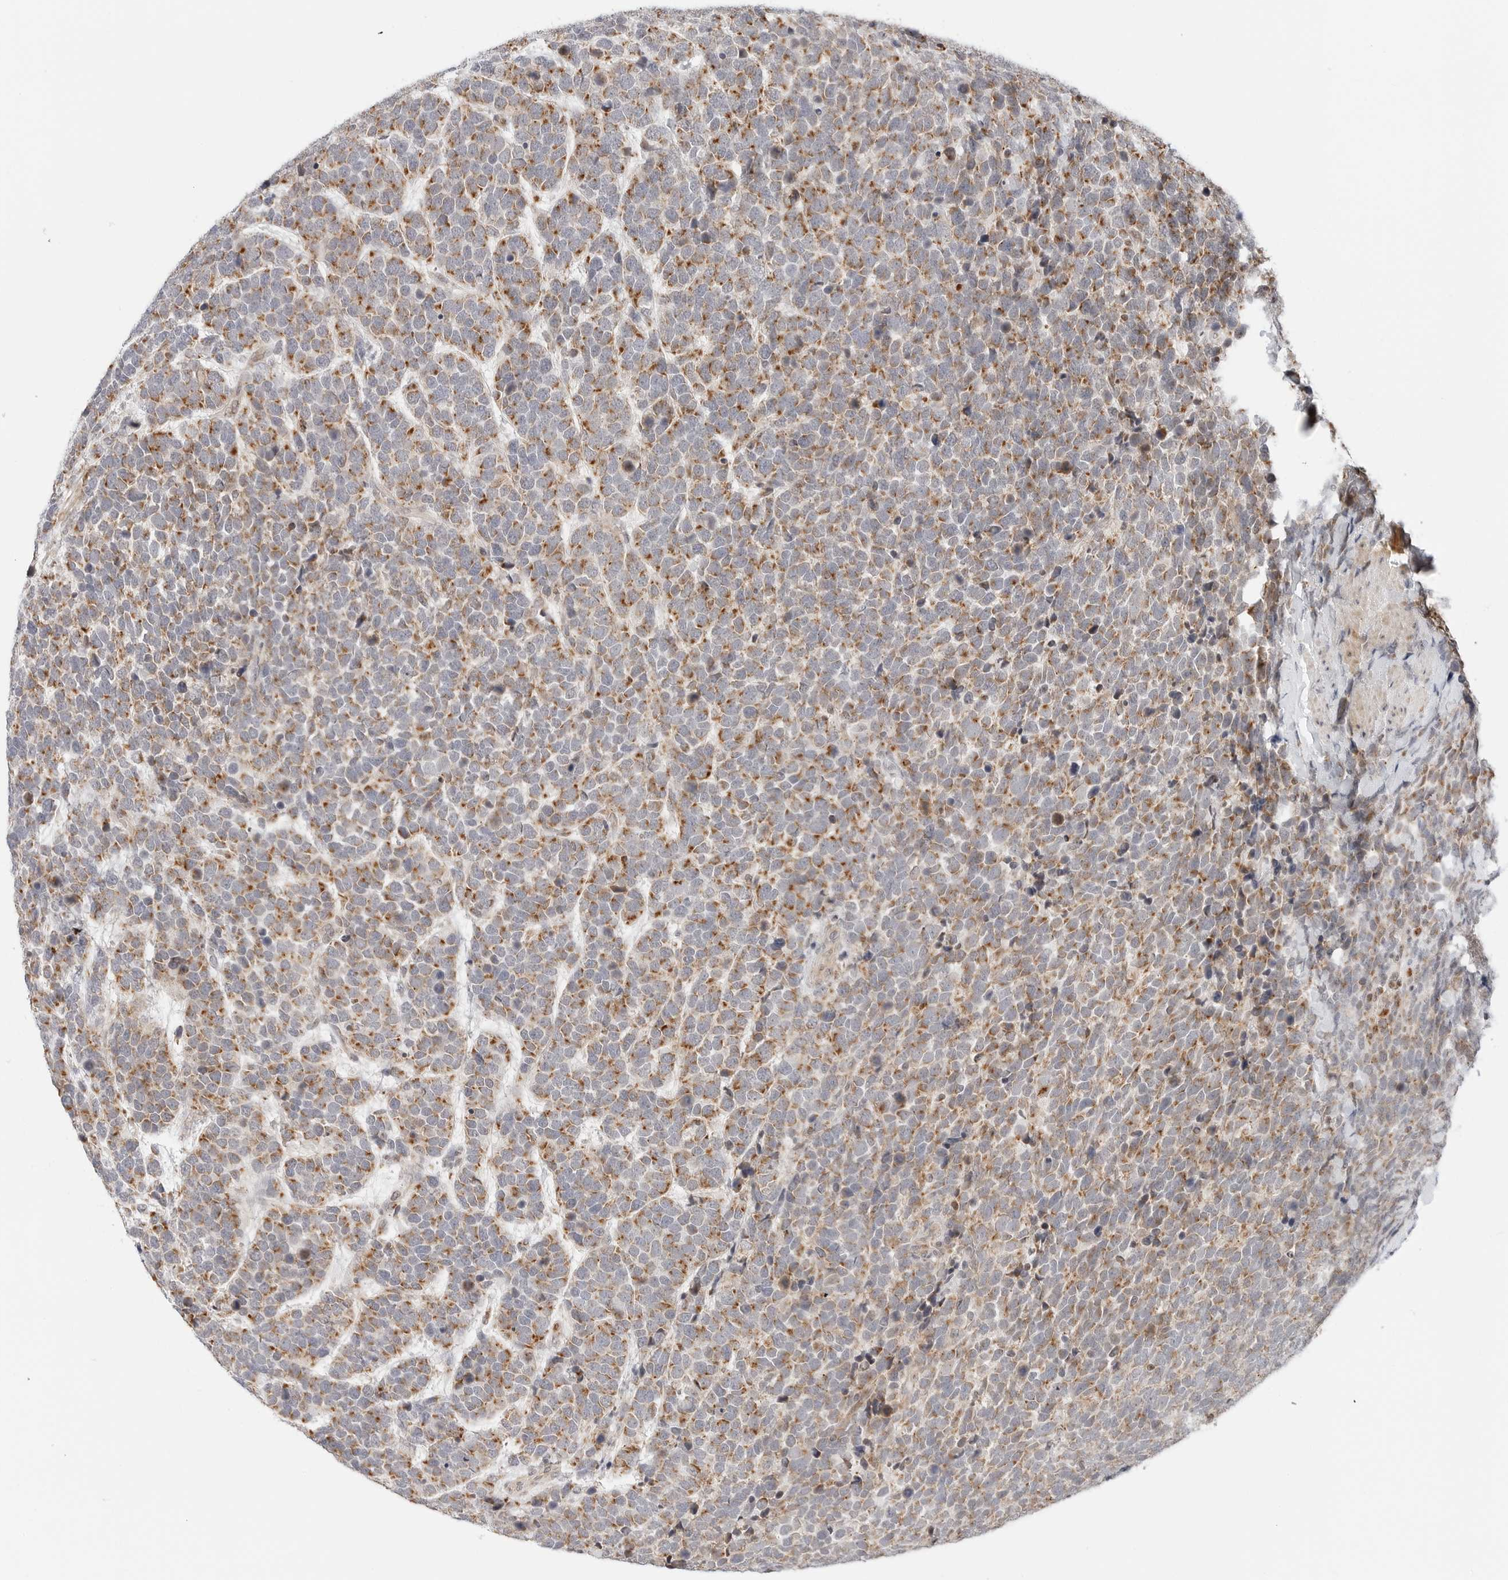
{"staining": {"intensity": "moderate", "quantity": ">75%", "location": "cytoplasmic/membranous"}, "tissue": "urothelial cancer", "cell_type": "Tumor cells", "image_type": "cancer", "snomed": [{"axis": "morphology", "description": "Urothelial carcinoma, High grade"}, {"axis": "topography", "description": "Urinary bladder"}], "caption": "DAB immunohistochemical staining of urothelial carcinoma (high-grade) demonstrates moderate cytoplasmic/membranous protein expression in about >75% of tumor cells.", "gene": "DYRK4", "patient": {"sex": "female", "age": 82}}